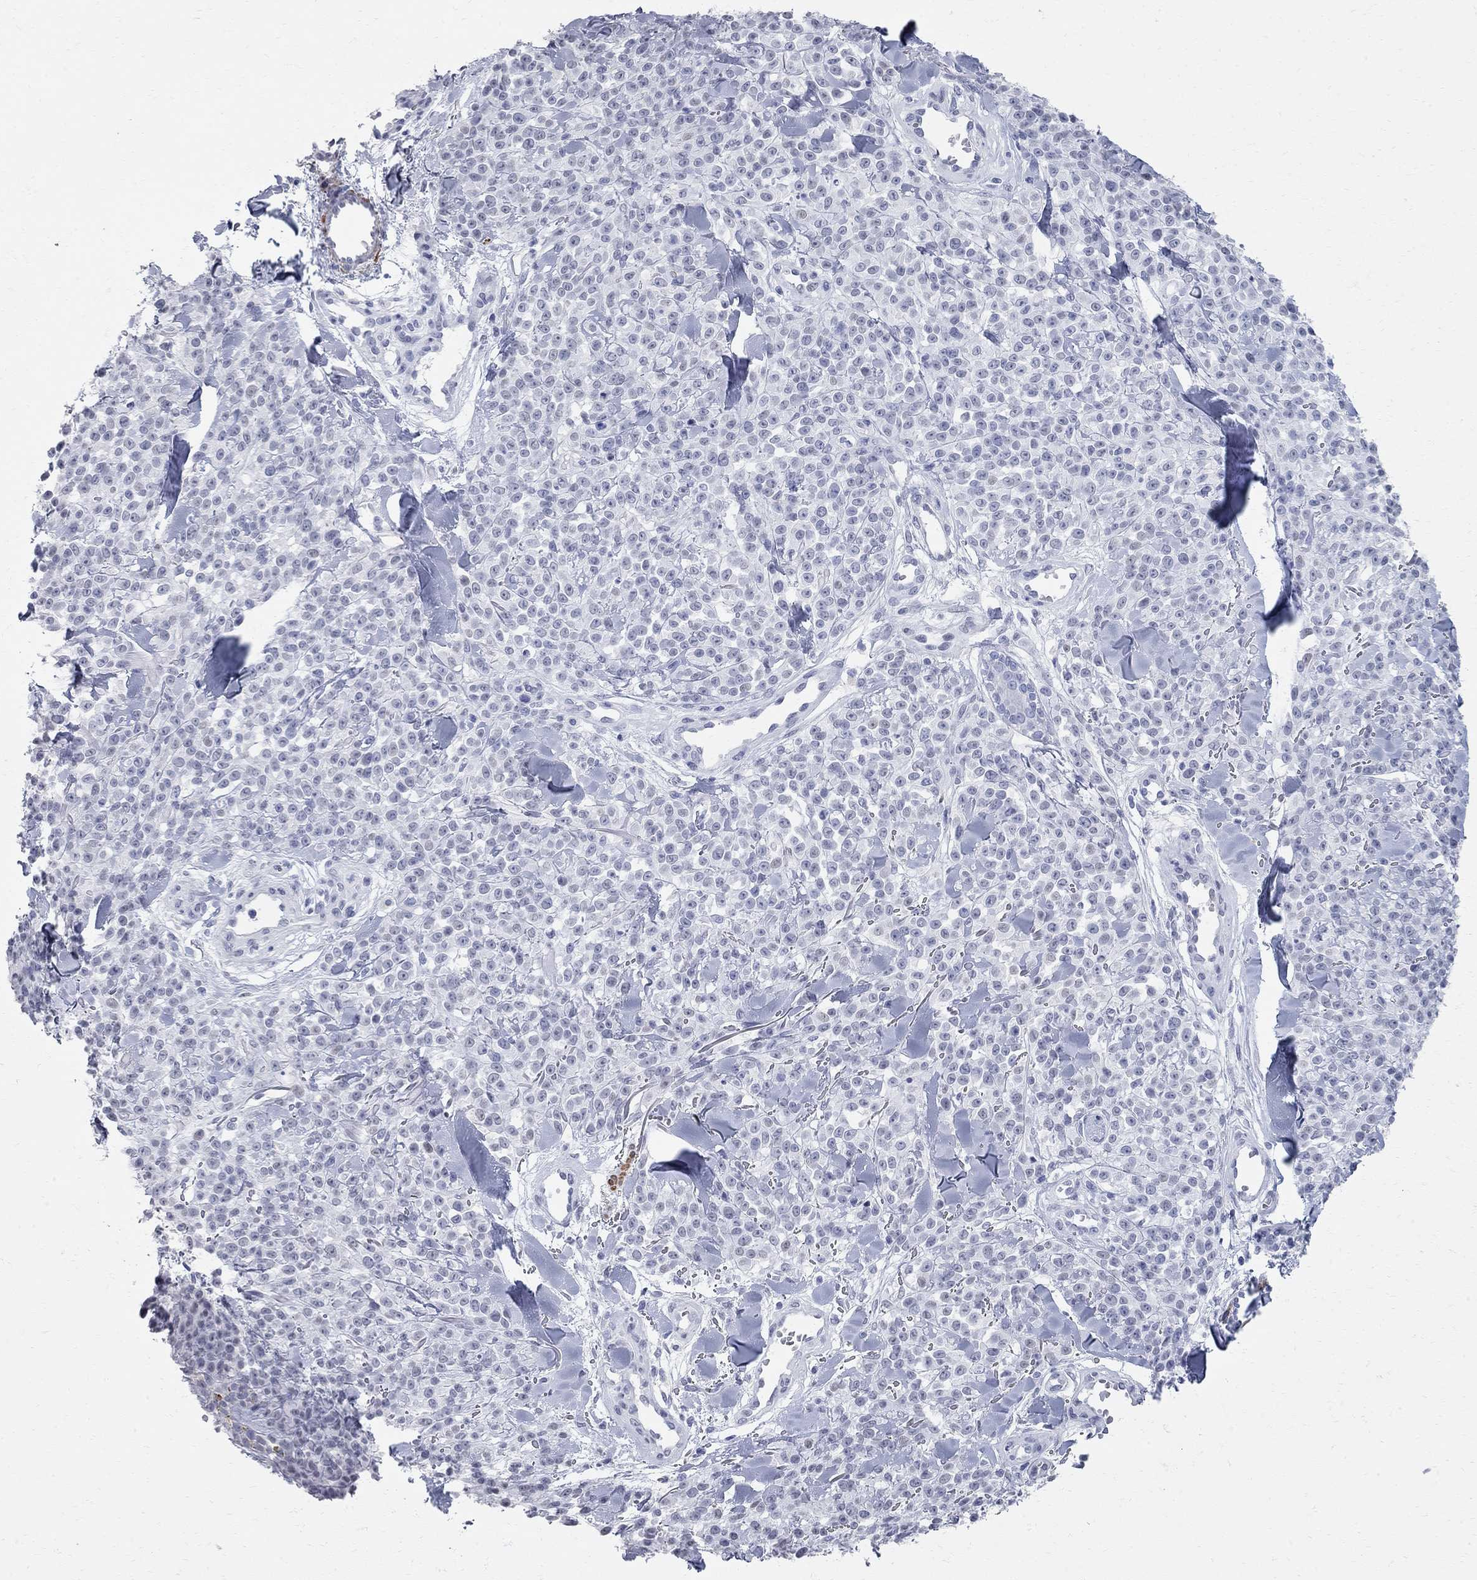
{"staining": {"intensity": "negative", "quantity": "none", "location": "none"}, "tissue": "melanoma", "cell_type": "Tumor cells", "image_type": "cancer", "snomed": [{"axis": "morphology", "description": "Malignant melanoma, NOS"}, {"axis": "topography", "description": "Skin"}, {"axis": "topography", "description": "Skin of trunk"}], "caption": "Immunohistochemistry (IHC) image of human malignant melanoma stained for a protein (brown), which demonstrates no positivity in tumor cells.", "gene": "BPIFB1", "patient": {"sex": "male", "age": 74}}